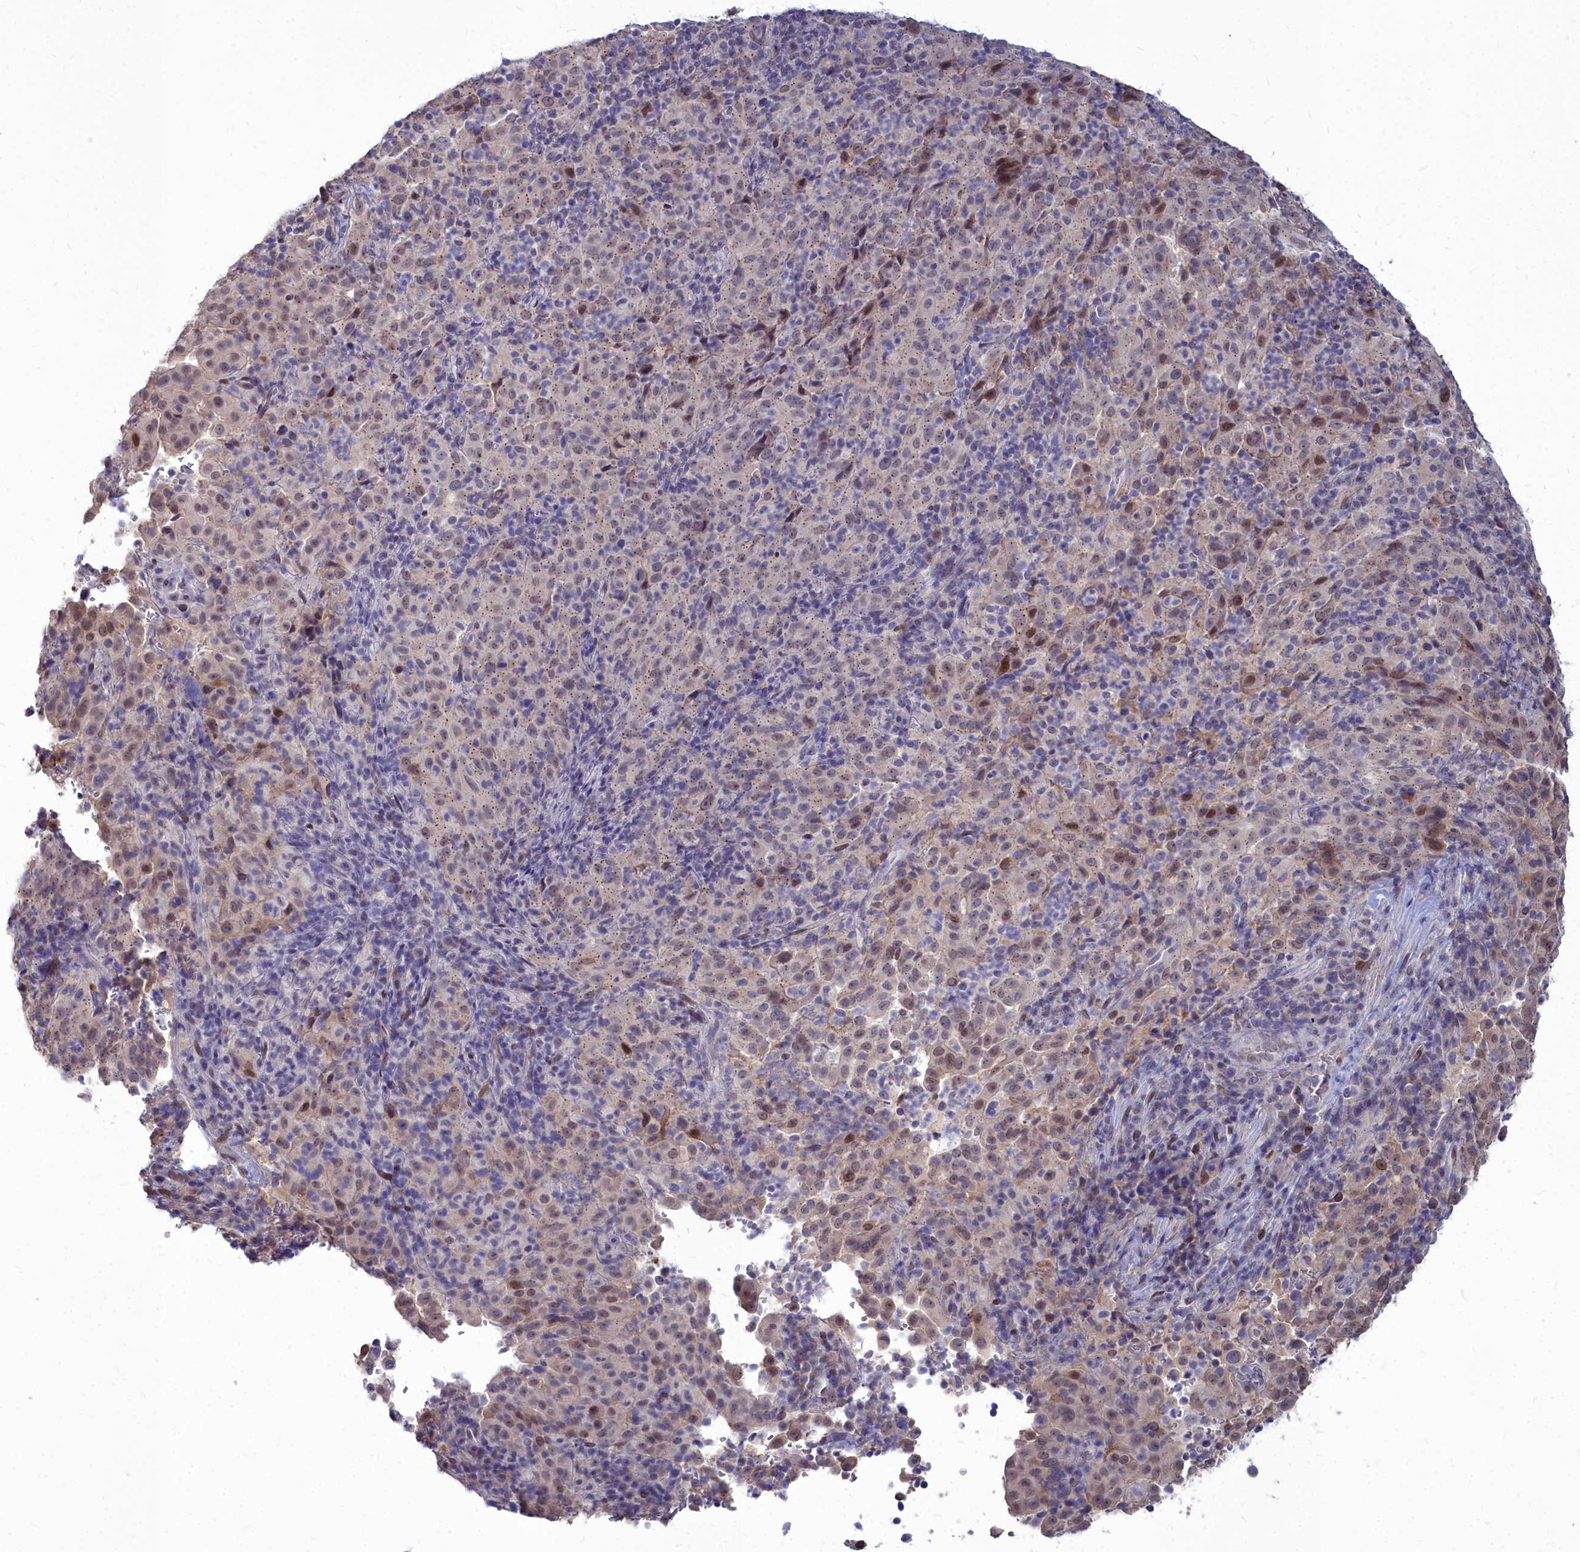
{"staining": {"intensity": "weak", "quantity": "25%-75%", "location": "cytoplasmic/membranous,nuclear"}, "tissue": "pancreatic cancer", "cell_type": "Tumor cells", "image_type": "cancer", "snomed": [{"axis": "morphology", "description": "Adenocarcinoma, NOS"}, {"axis": "topography", "description": "Pancreas"}], "caption": "This micrograph shows IHC staining of adenocarcinoma (pancreatic), with low weak cytoplasmic/membranous and nuclear staining in about 25%-75% of tumor cells.", "gene": "NOXA1", "patient": {"sex": "male", "age": 63}}